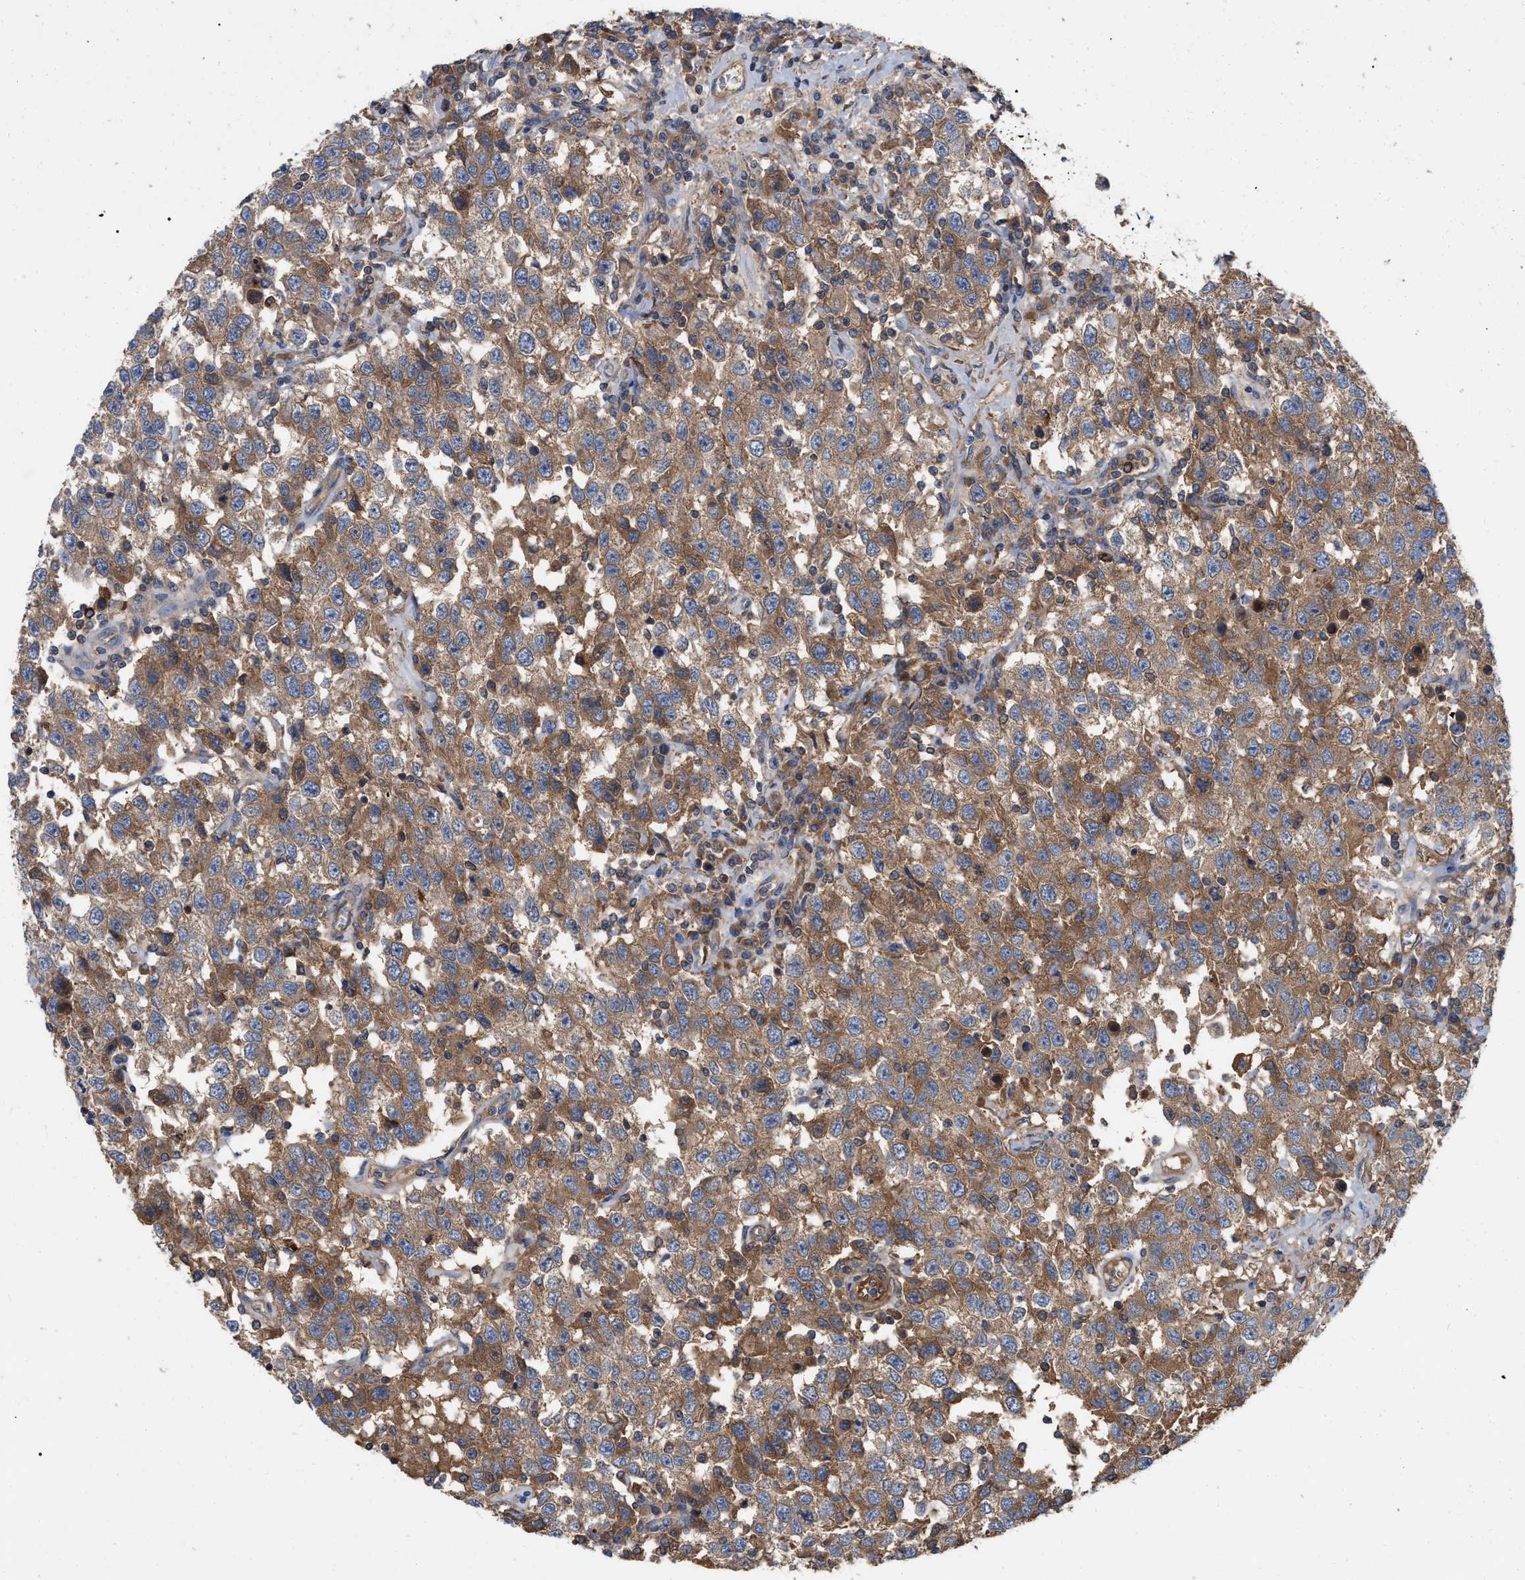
{"staining": {"intensity": "moderate", "quantity": ">75%", "location": "cytoplasmic/membranous"}, "tissue": "testis cancer", "cell_type": "Tumor cells", "image_type": "cancer", "snomed": [{"axis": "morphology", "description": "Seminoma, NOS"}, {"axis": "topography", "description": "Testis"}], "caption": "A micrograph of human testis cancer stained for a protein exhibits moderate cytoplasmic/membranous brown staining in tumor cells.", "gene": "RABEP1", "patient": {"sex": "male", "age": 41}}